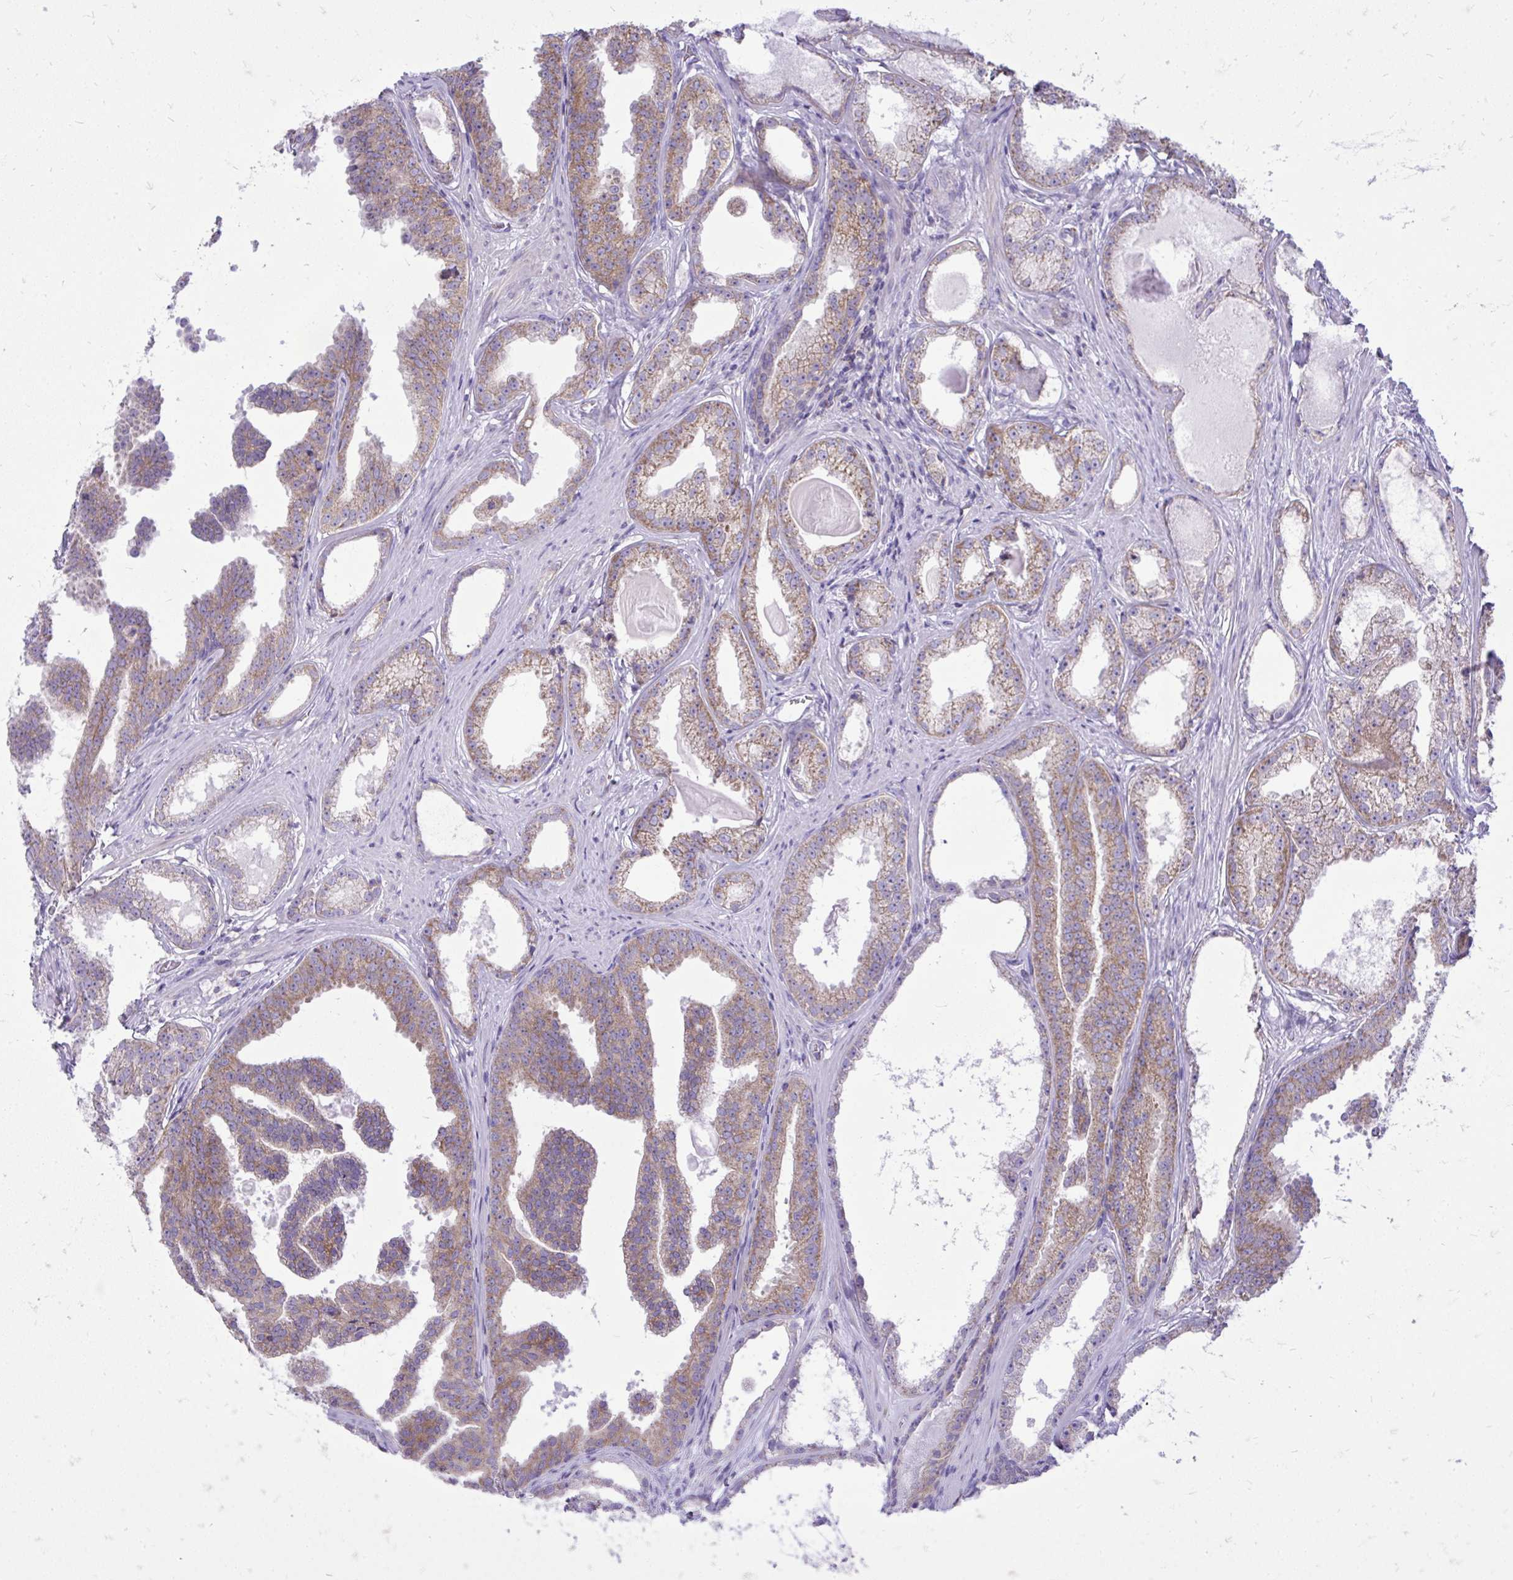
{"staining": {"intensity": "moderate", "quantity": "25%-75%", "location": "cytoplasmic/membranous"}, "tissue": "prostate cancer", "cell_type": "Tumor cells", "image_type": "cancer", "snomed": [{"axis": "morphology", "description": "Adenocarcinoma, Low grade"}, {"axis": "topography", "description": "Prostate"}], "caption": "Immunohistochemistry (IHC) of human prostate cancer (low-grade adenocarcinoma) demonstrates medium levels of moderate cytoplasmic/membranous positivity in about 25%-75% of tumor cells.", "gene": "SPTBN2", "patient": {"sex": "male", "age": 65}}